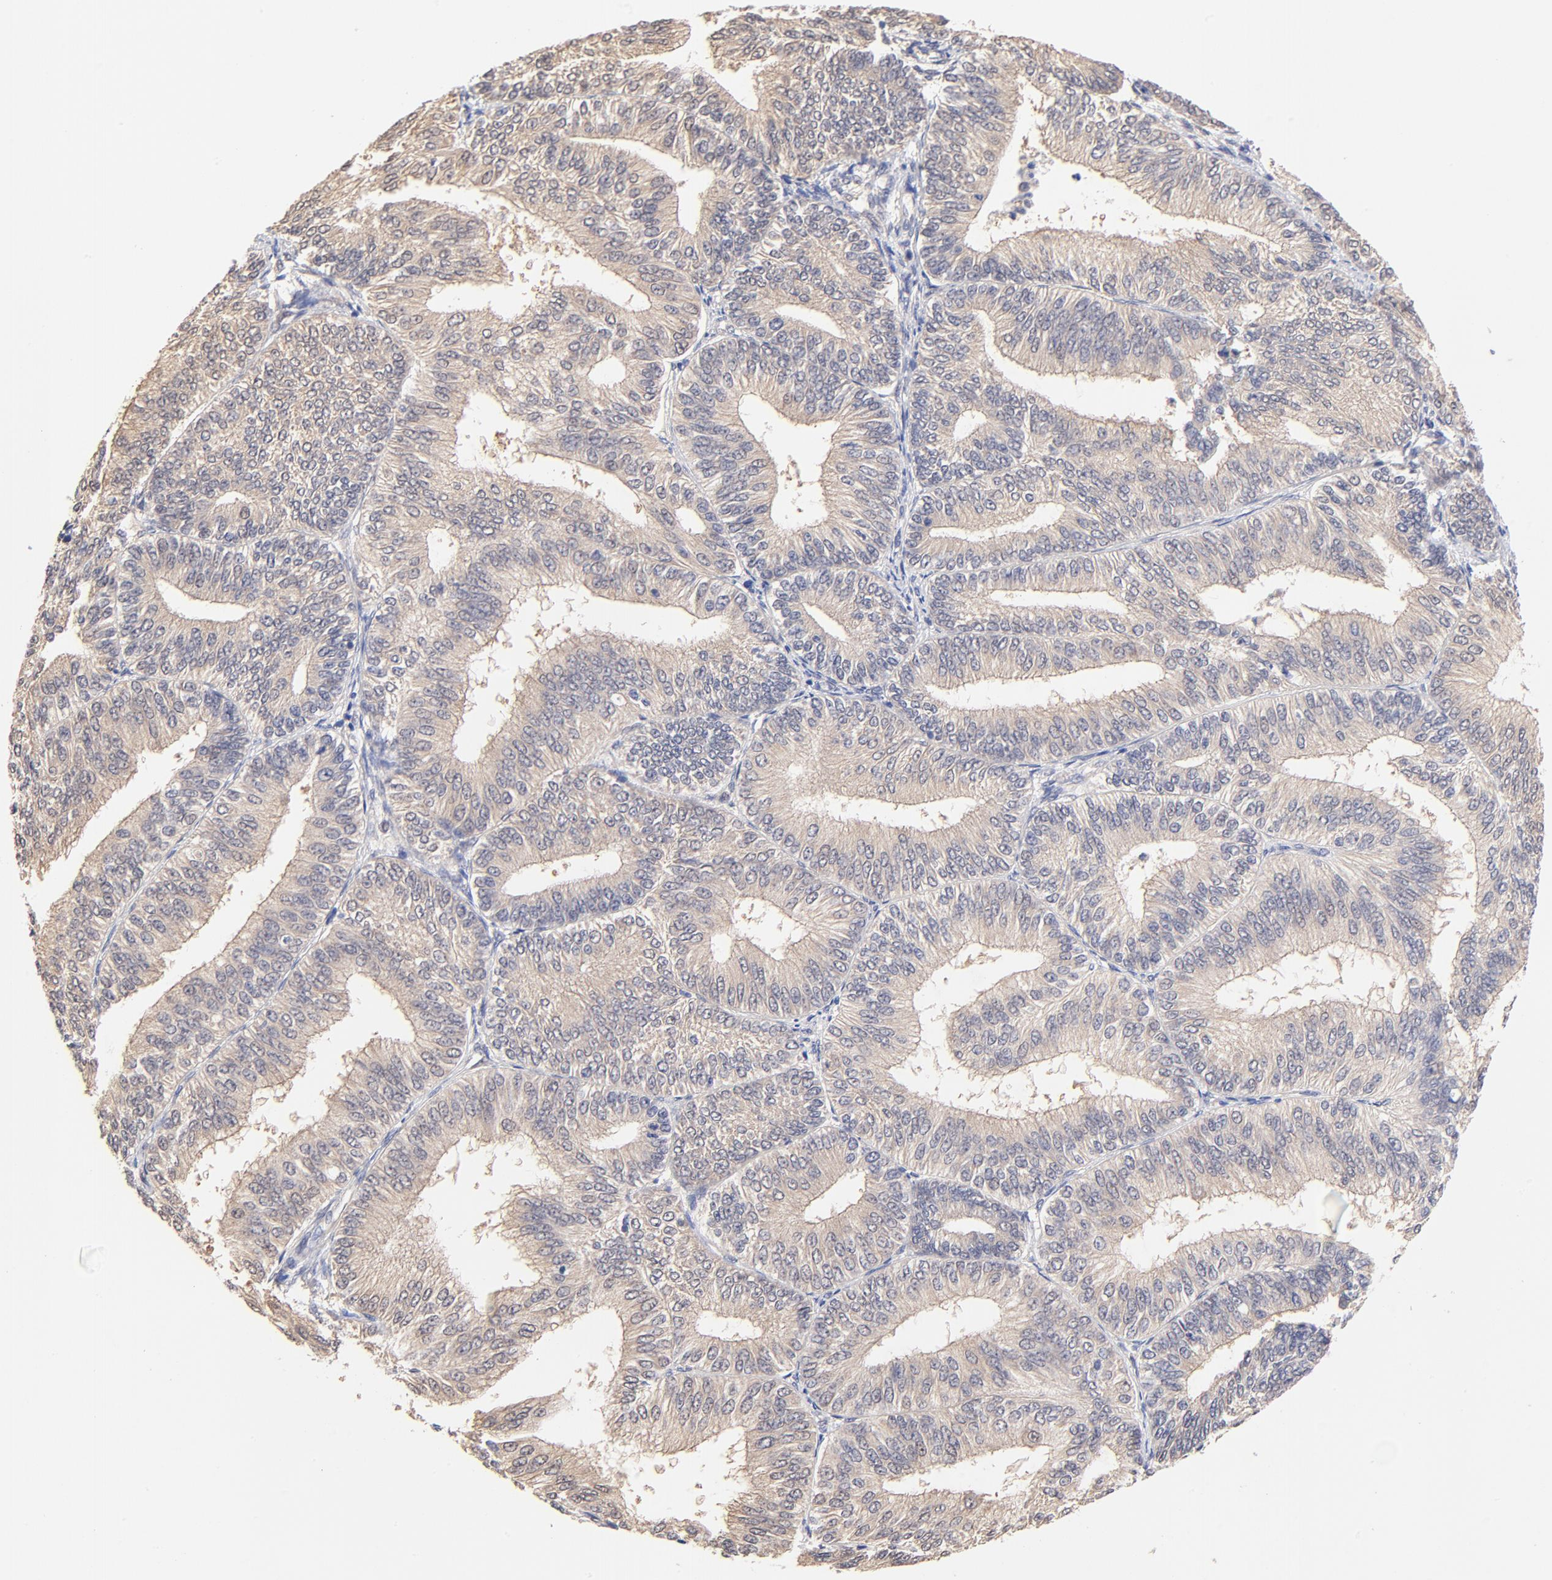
{"staining": {"intensity": "weak", "quantity": ">75%", "location": "cytoplasmic/membranous"}, "tissue": "endometrial cancer", "cell_type": "Tumor cells", "image_type": "cancer", "snomed": [{"axis": "morphology", "description": "Adenocarcinoma, NOS"}, {"axis": "topography", "description": "Endometrium"}], "caption": "Human endometrial adenocarcinoma stained for a protein (brown) demonstrates weak cytoplasmic/membranous positive staining in approximately >75% of tumor cells.", "gene": "TXNL1", "patient": {"sex": "female", "age": 55}}